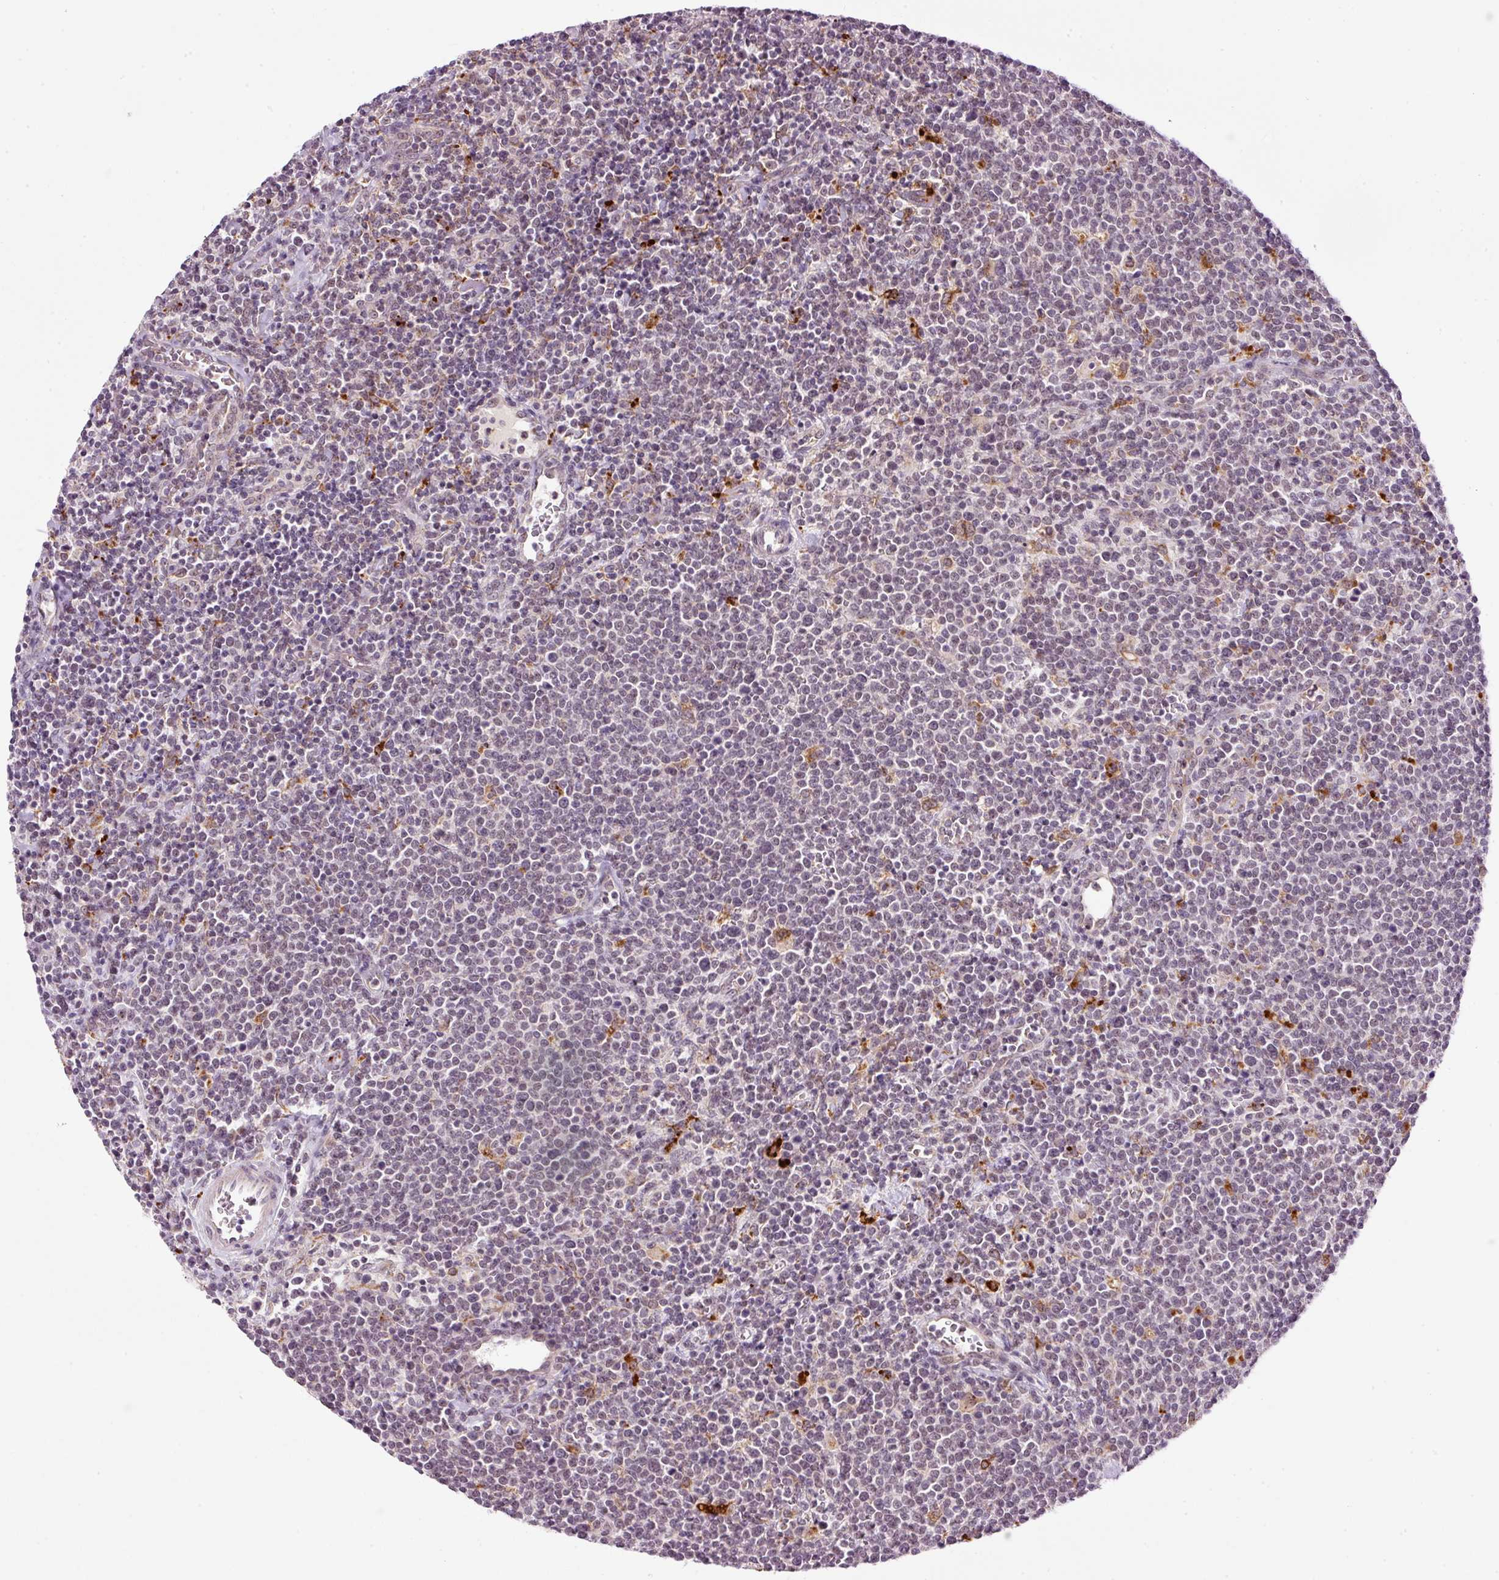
{"staining": {"intensity": "negative", "quantity": "none", "location": "none"}, "tissue": "lymphoma", "cell_type": "Tumor cells", "image_type": "cancer", "snomed": [{"axis": "morphology", "description": "Malignant lymphoma, non-Hodgkin's type, High grade"}, {"axis": "topography", "description": "Lymph node"}], "caption": "DAB (3,3'-diaminobenzidine) immunohistochemical staining of lymphoma reveals no significant positivity in tumor cells. (DAB (3,3'-diaminobenzidine) immunohistochemistry (IHC), high magnification).", "gene": "ZNF639", "patient": {"sex": "male", "age": 61}}